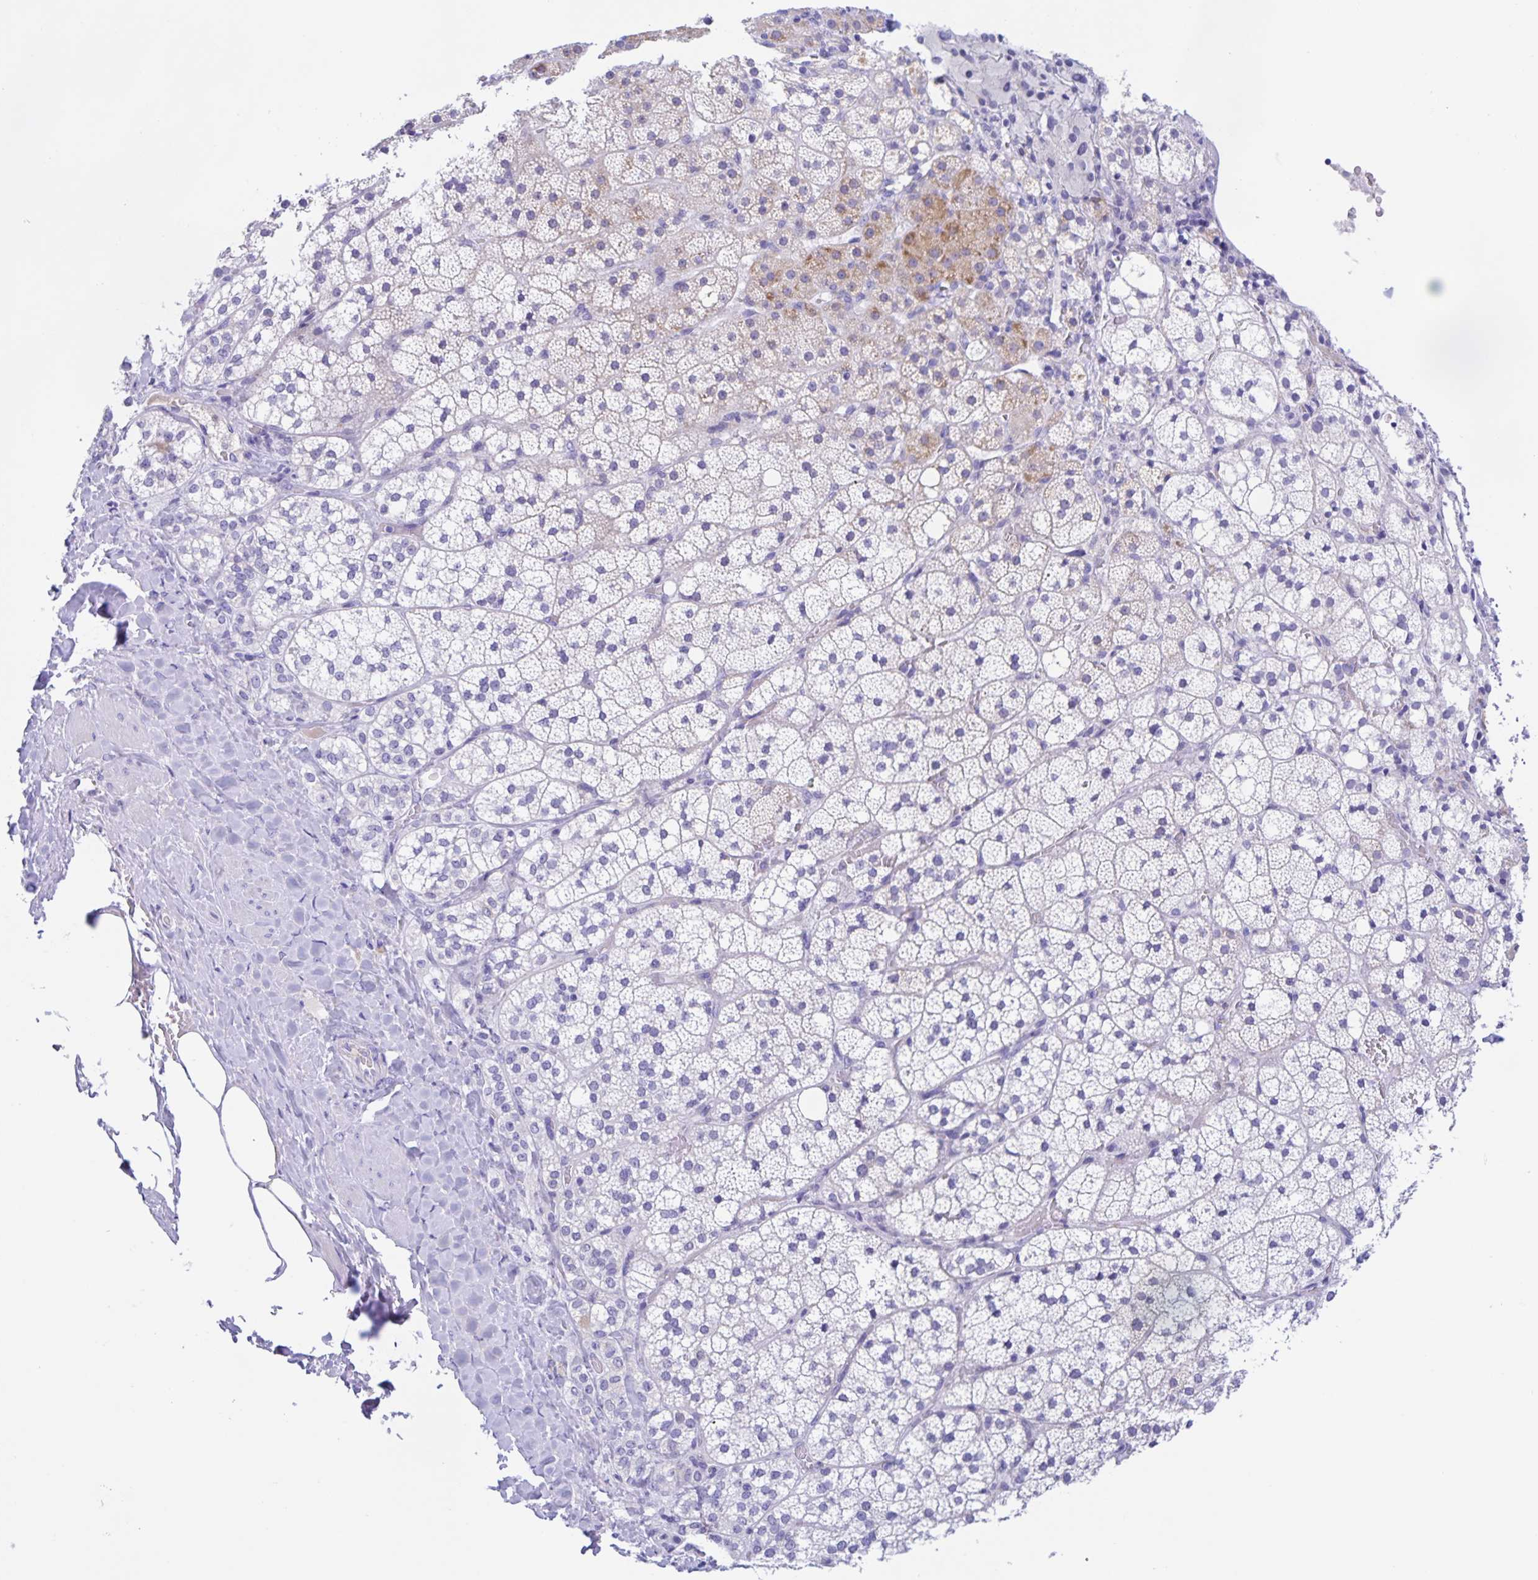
{"staining": {"intensity": "weak", "quantity": "<25%", "location": "cytoplasmic/membranous"}, "tissue": "adrenal gland", "cell_type": "Glandular cells", "image_type": "normal", "snomed": [{"axis": "morphology", "description": "Normal tissue, NOS"}, {"axis": "topography", "description": "Adrenal gland"}], "caption": "This is a photomicrograph of immunohistochemistry (IHC) staining of normal adrenal gland, which shows no staining in glandular cells.", "gene": "CATSPER4", "patient": {"sex": "male", "age": 53}}